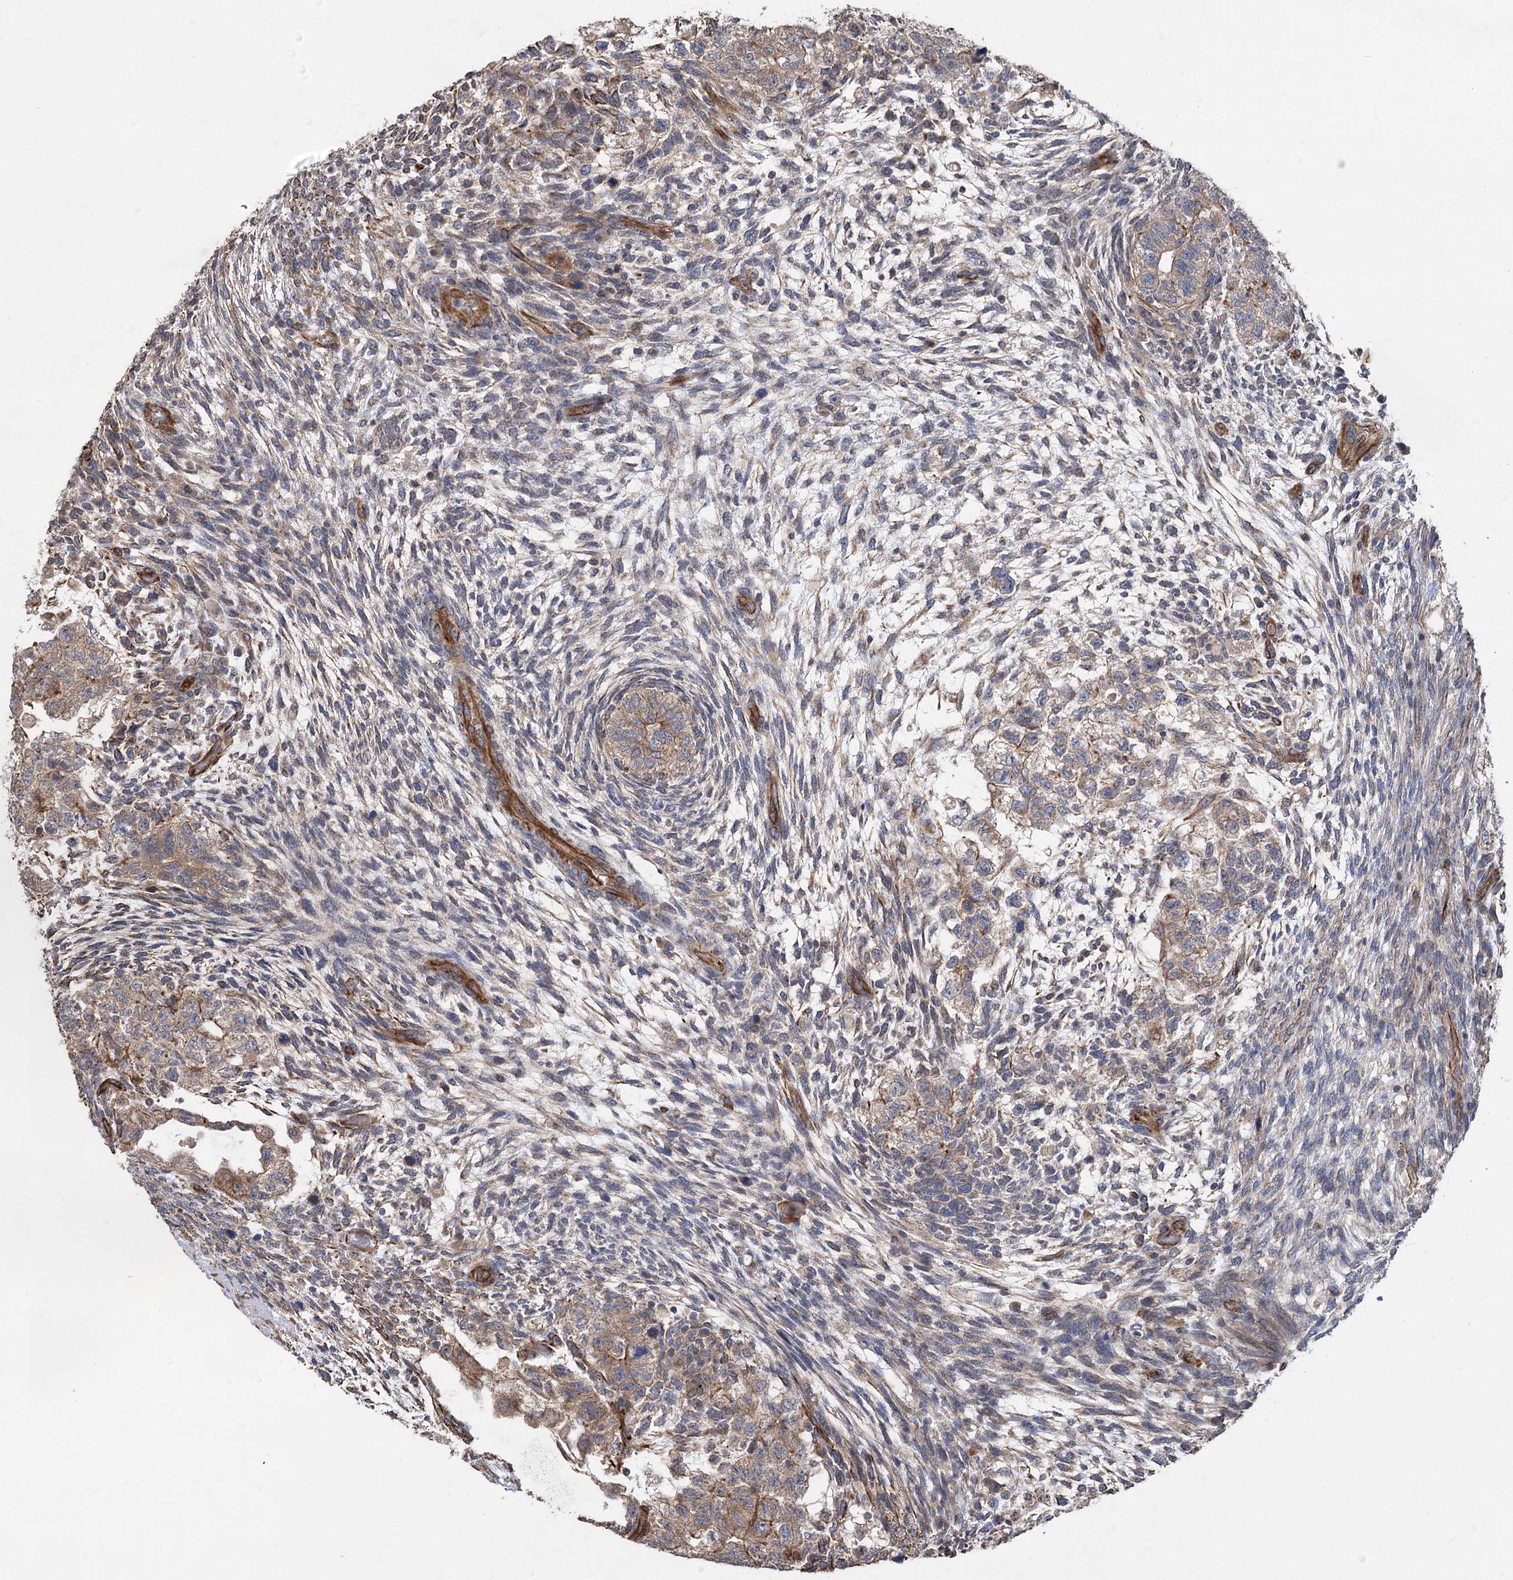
{"staining": {"intensity": "moderate", "quantity": "<25%", "location": "cytoplasmic/membranous"}, "tissue": "testis cancer", "cell_type": "Tumor cells", "image_type": "cancer", "snomed": [{"axis": "morphology", "description": "Normal tissue, NOS"}, {"axis": "morphology", "description": "Carcinoma, Embryonal, NOS"}, {"axis": "topography", "description": "Testis"}], "caption": "Embryonal carcinoma (testis) stained with DAB (3,3'-diaminobenzidine) IHC reveals low levels of moderate cytoplasmic/membranous positivity in about <25% of tumor cells. (Brightfield microscopy of DAB IHC at high magnification).", "gene": "RWDD4", "patient": {"sex": "male", "age": 36}}